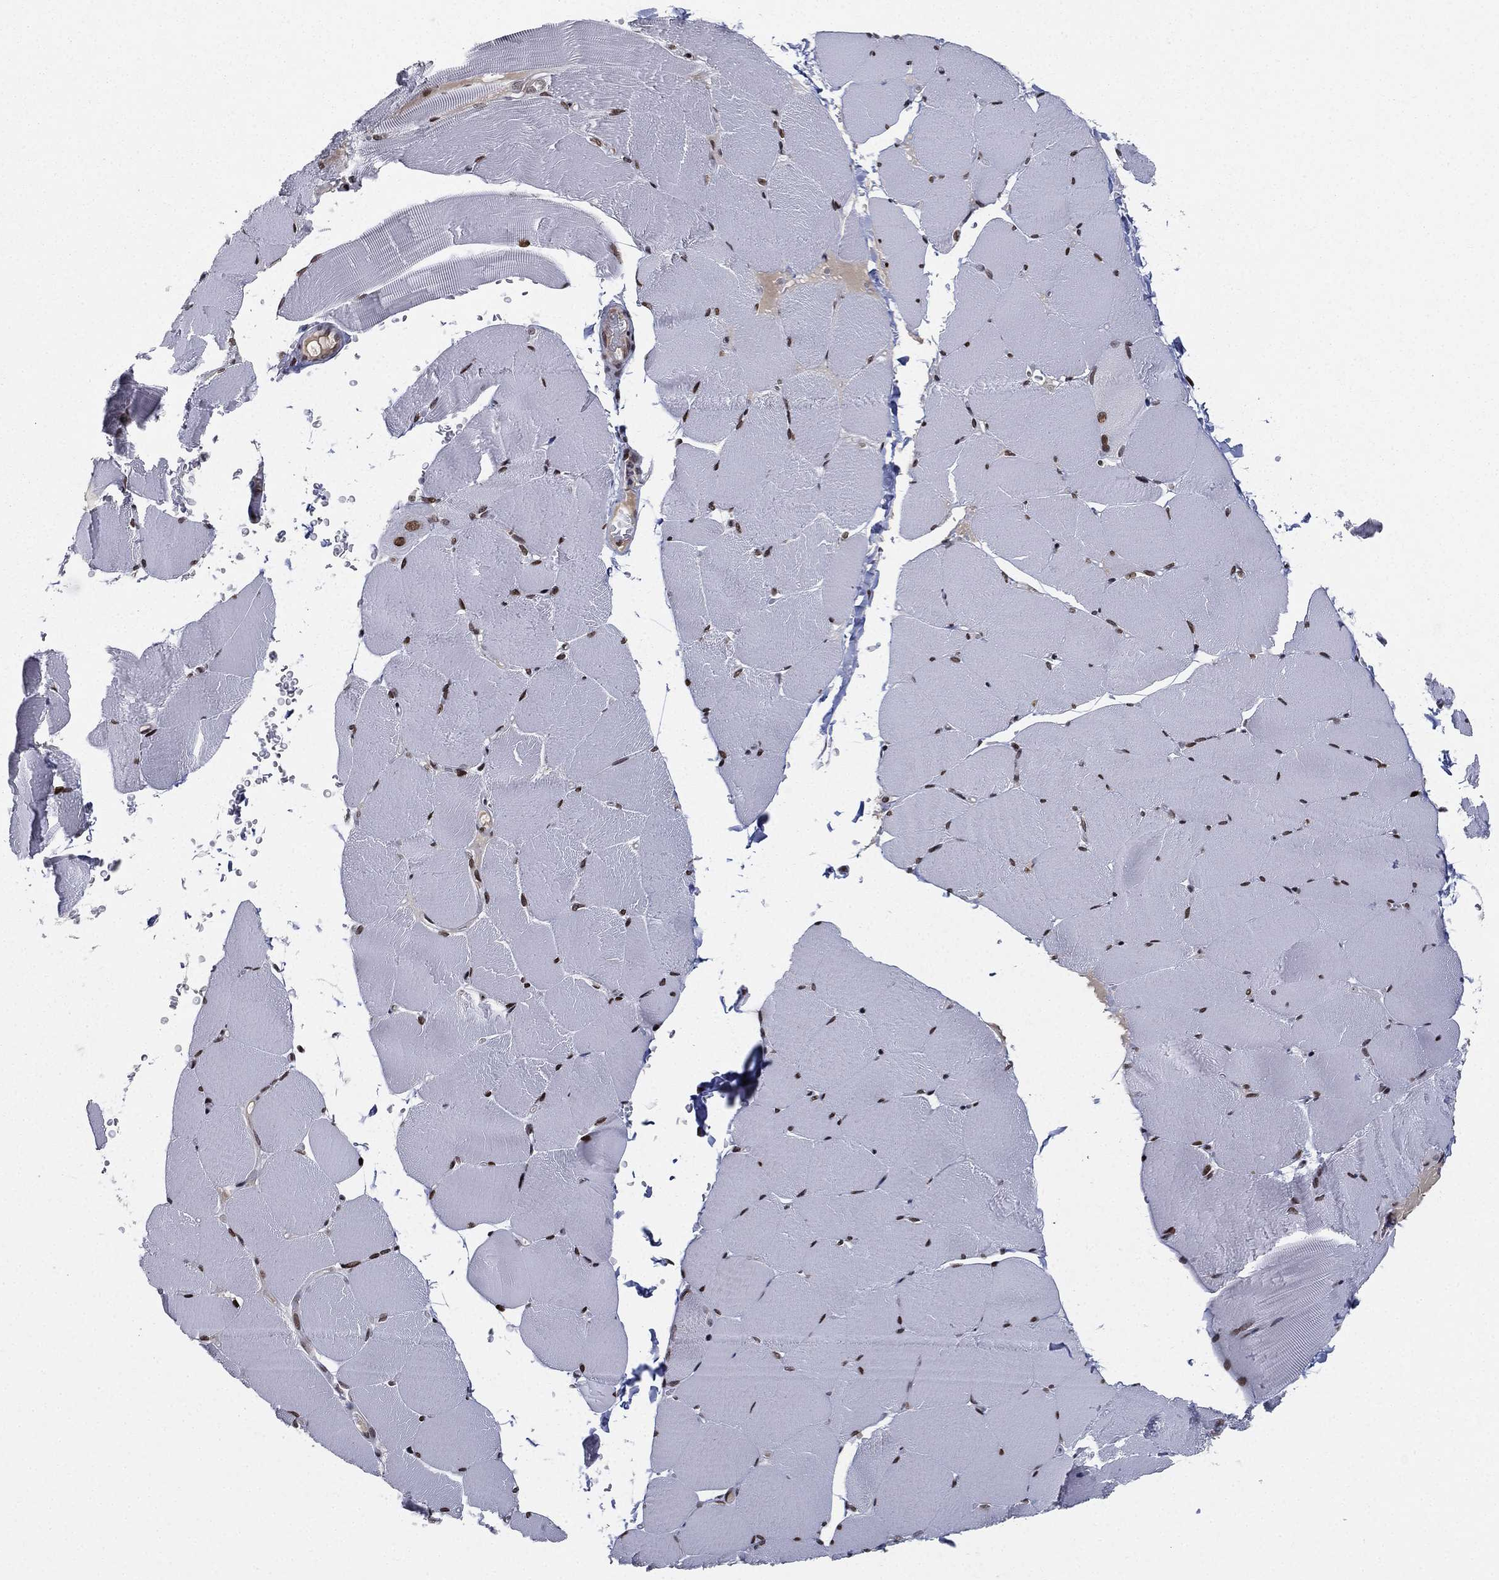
{"staining": {"intensity": "strong", "quantity": ">75%", "location": "nuclear"}, "tissue": "skeletal muscle", "cell_type": "Myocytes", "image_type": "normal", "snomed": [{"axis": "morphology", "description": "Normal tissue, NOS"}, {"axis": "topography", "description": "Skeletal muscle"}], "caption": "Strong nuclear protein positivity is present in about >75% of myocytes in skeletal muscle. The staining was performed using DAB, with brown indicating positive protein expression. Nuclei are stained blue with hematoxylin.", "gene": "RTF1", "patient": {"sex": "female", "age": 37}}